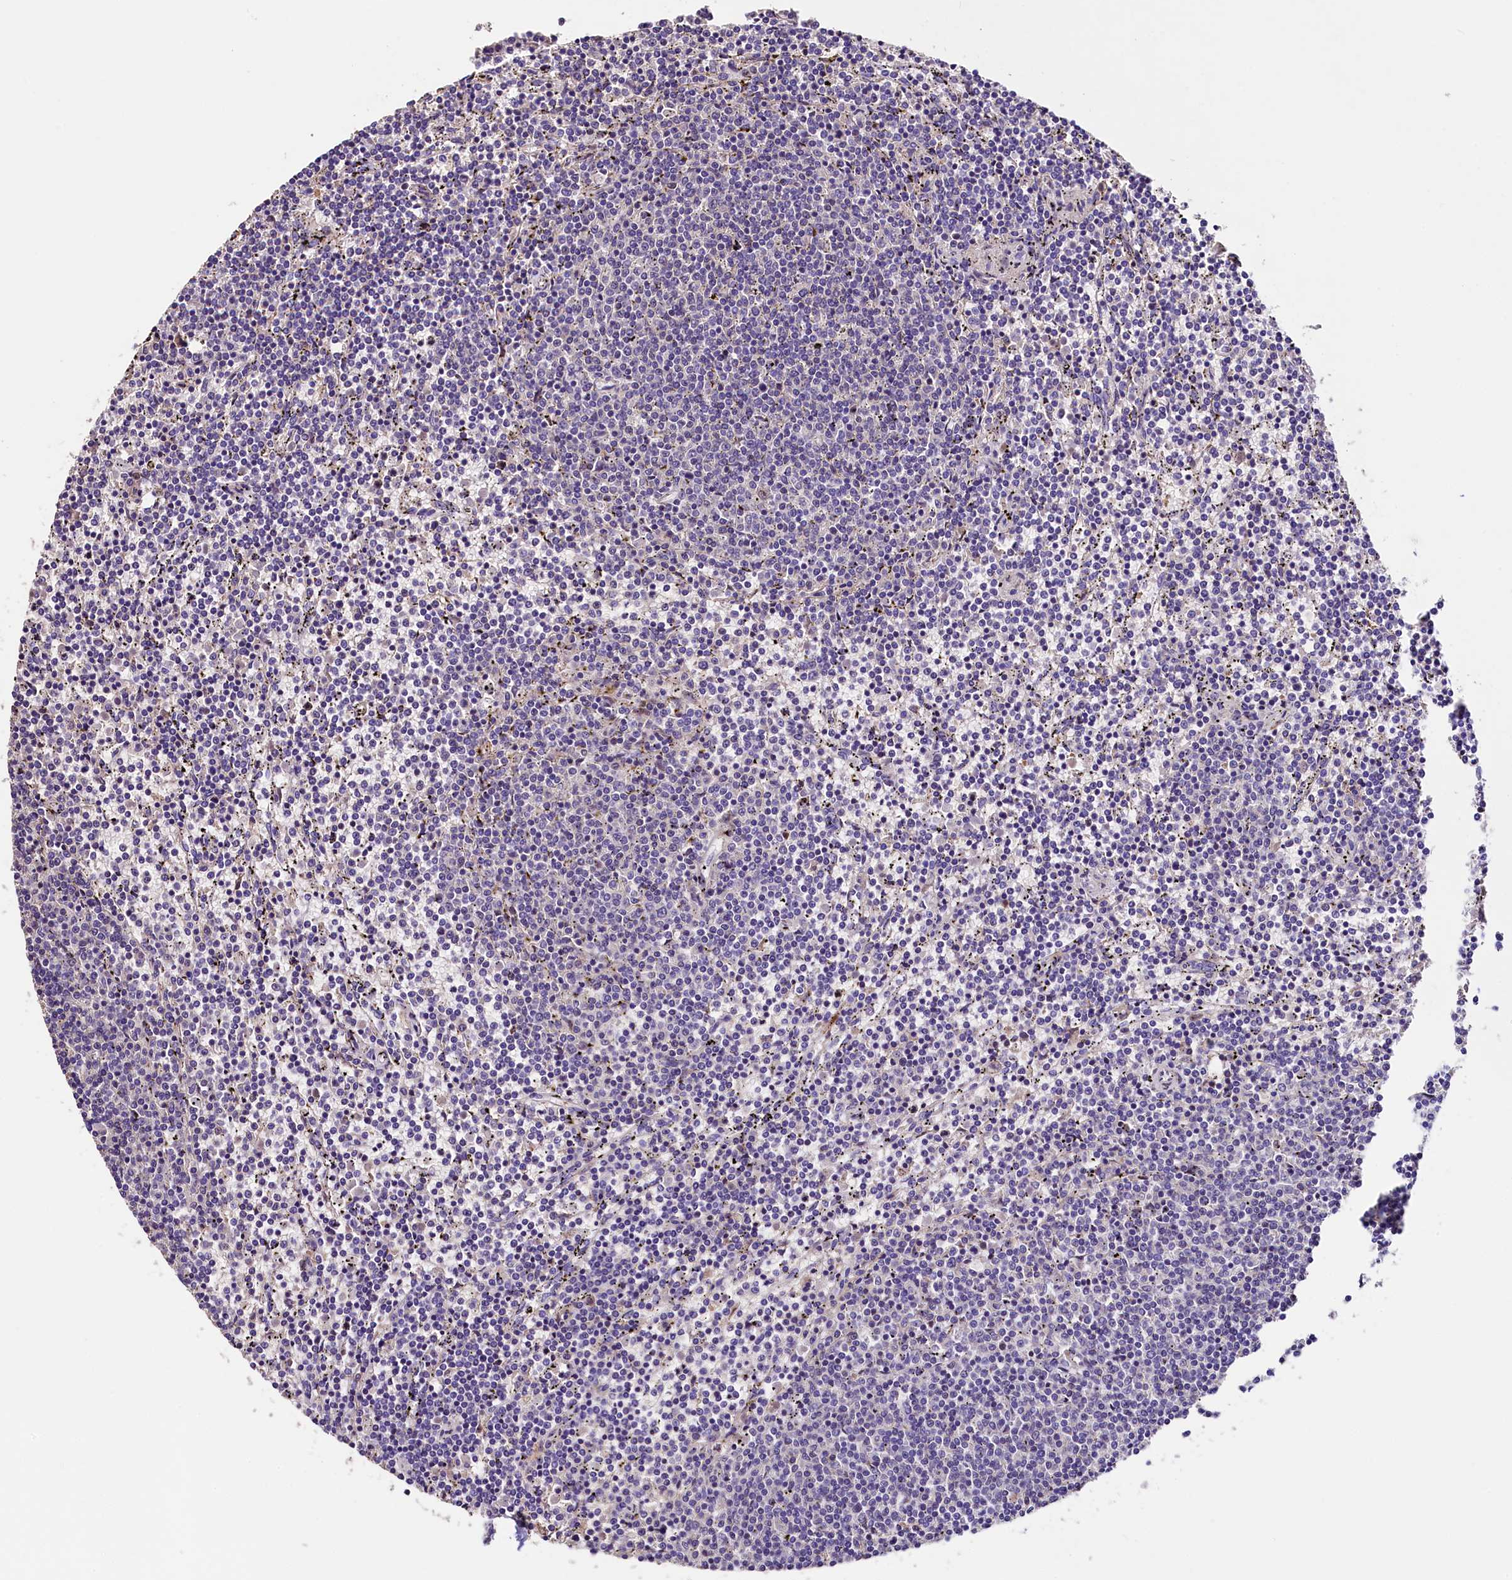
{"staining": {"intensity": "negative", "quantity": "none", "location": "none"}, "tissue": "lymphoma", "cell_type": "Tumor cells", "image_type": "cancer", "snomed": [{"axis": "morphology", "description": "Malignant lymphoma, non-Hodgkin's type, Low grade"}, {"axis": "topography", "description": "Spleen"}], "caption": "Immunohistochemistry histopathology image of neoplastic tissue: lymphoma stained with DAB (3,3'-diaminobenzidine) demonstrates no significant protein staining in tumor cells.", "gene": "MEX3B", "patient": {"sex": "female", "age": 50}}